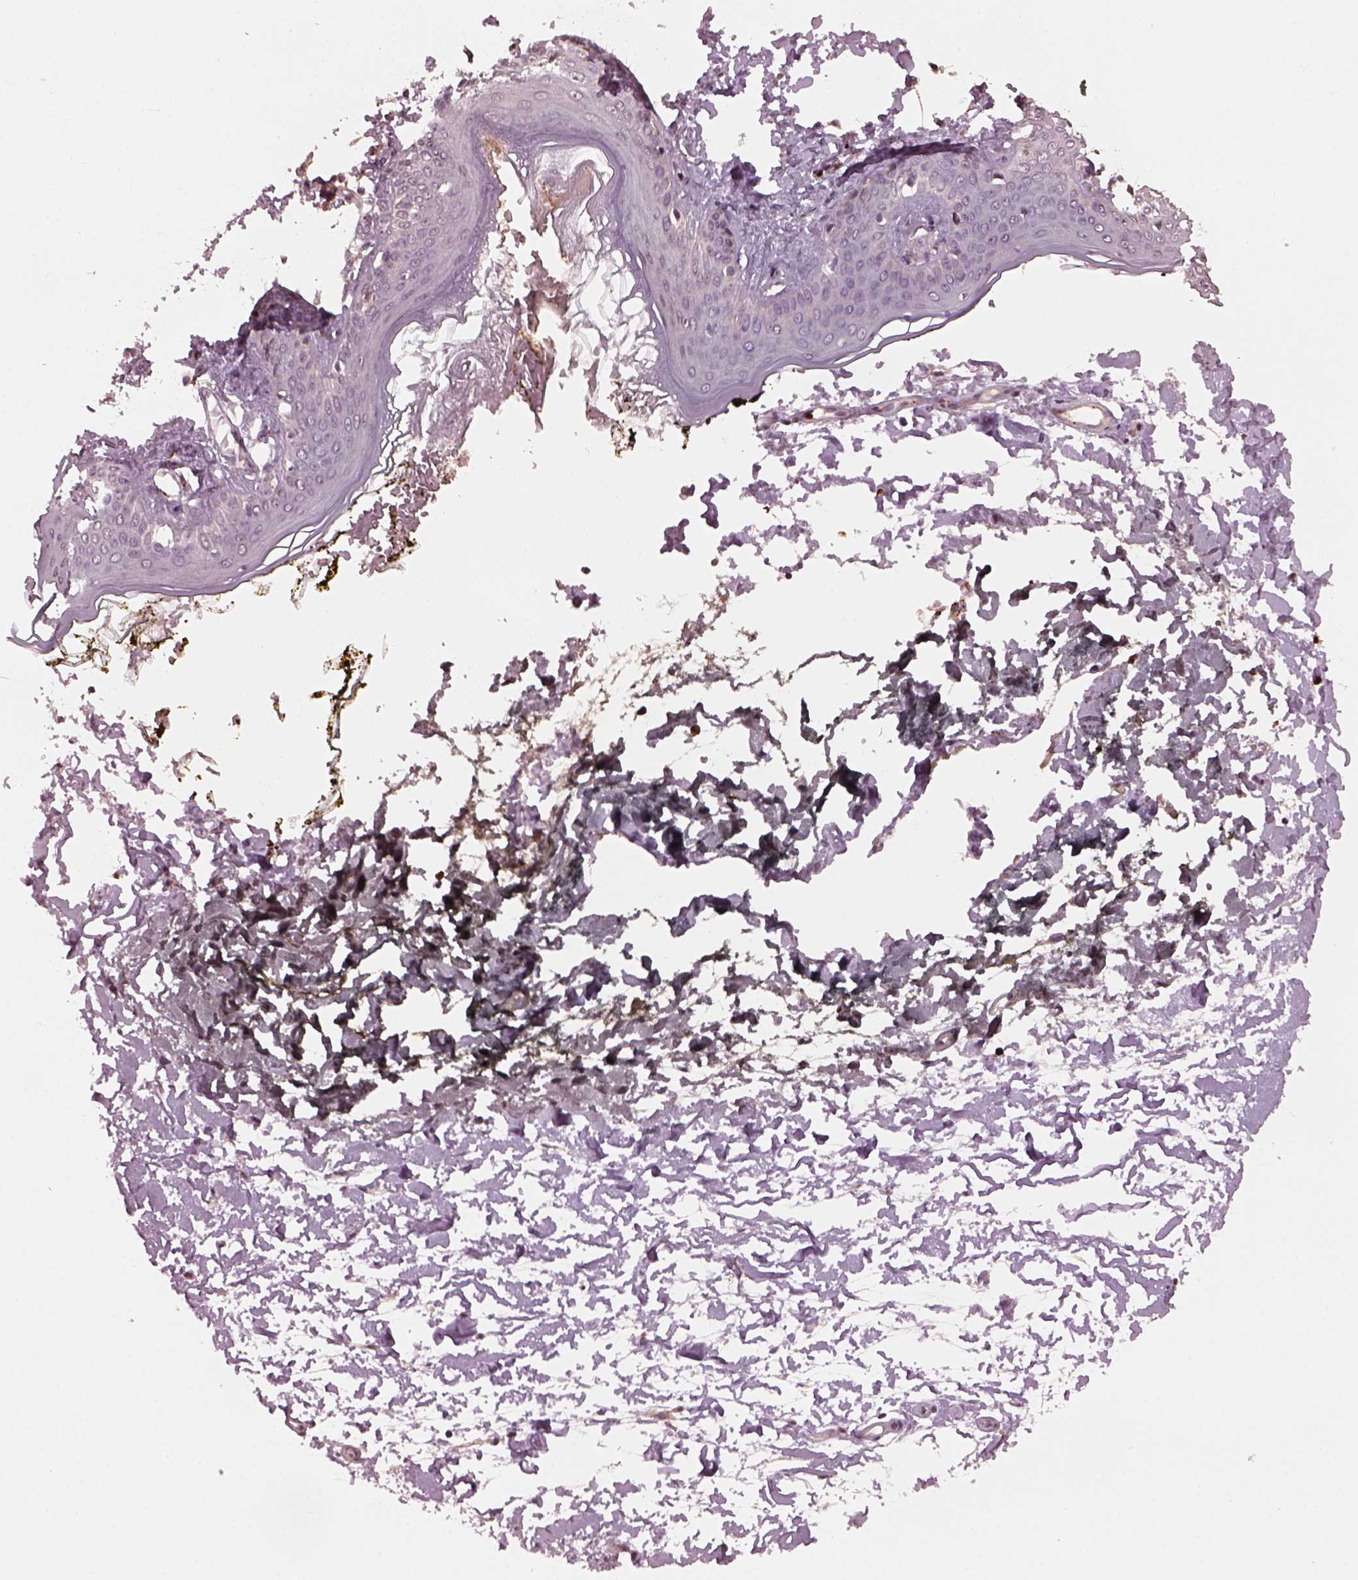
{"staining": {"intensity": "negative", "quantity": "none", "location": "none"}, "tissue": "skin", "cell_type": "Fibroblasts", "image_type": "normal", "snomed": [{"axis": "morphology", "description": "Normal tissue, NOS"}, {"axis": "topography", "description": "Skin"}], "caption": "Protein analysis of unremarkable skin reveals no significant expression in fibroblasts.", "gene": "RUFY3", "patient": {"sex": "female", "age": 34}}